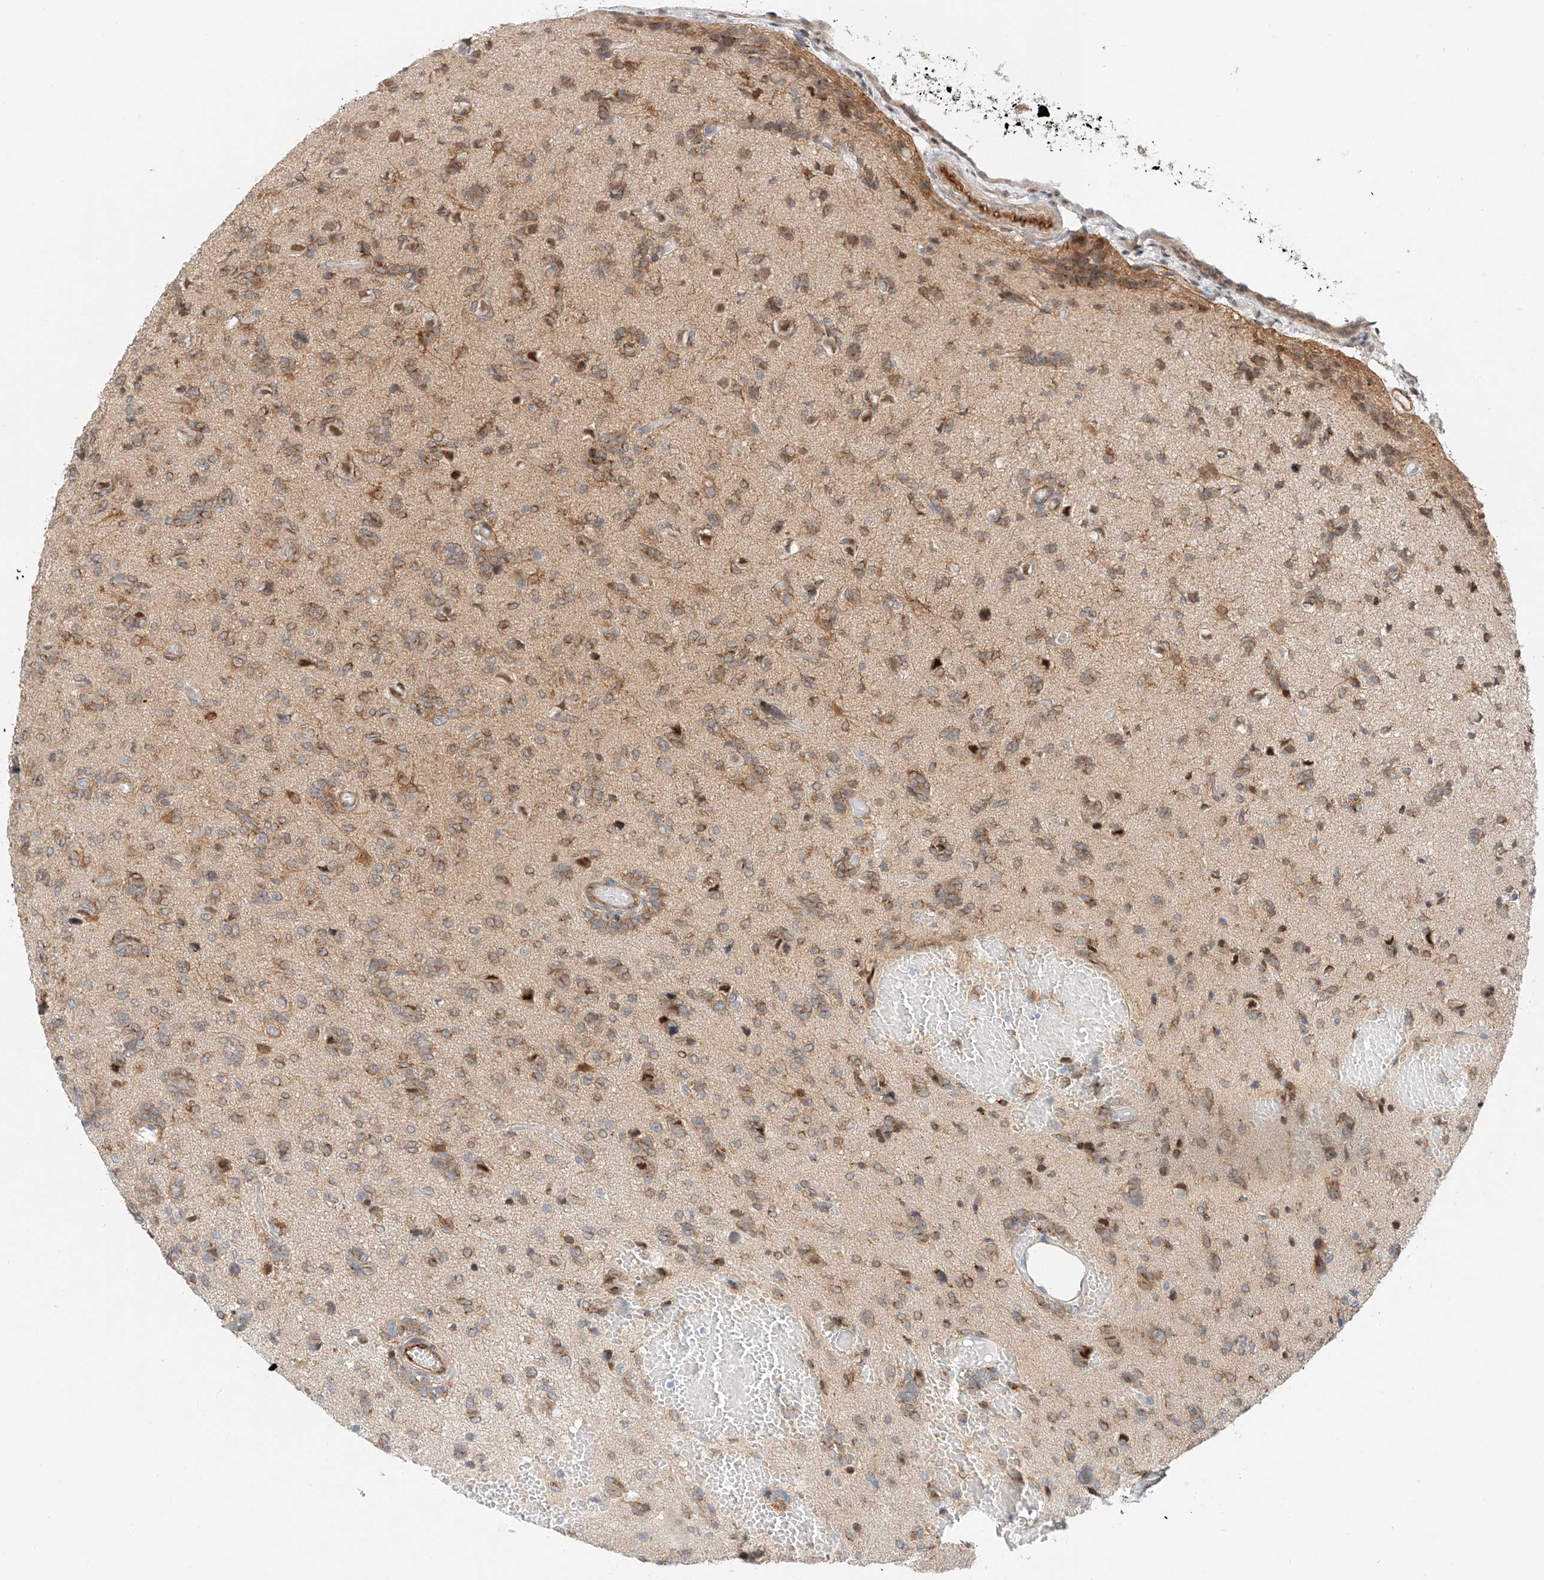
{"staining": {"intensity": "weak", "quantity": ">75%", "location": "cytoplasmic/membranous"}, "tissue": "glioma", "cell_type": "Tumor cells", "image_type": "cancer", "snomed": [{"axis": "morphology", "description": "Glioma, malignant, High grade"}, {"axis": "topography", "description": "Brain"}], "caption": "Immunohistochemistry (IHC) of human glioma displays low levels of weak cytoplasmic/membranous staining in approximately >75% of tumor cells. The staining was performed using DAB (3,3'-diaminobenzidine), with brown indicating positive protein expression. Nuclei are stained blue with hematoxylin.", "gene": "CARMIL1", "patient": {"sex": "female", "age": 59}}